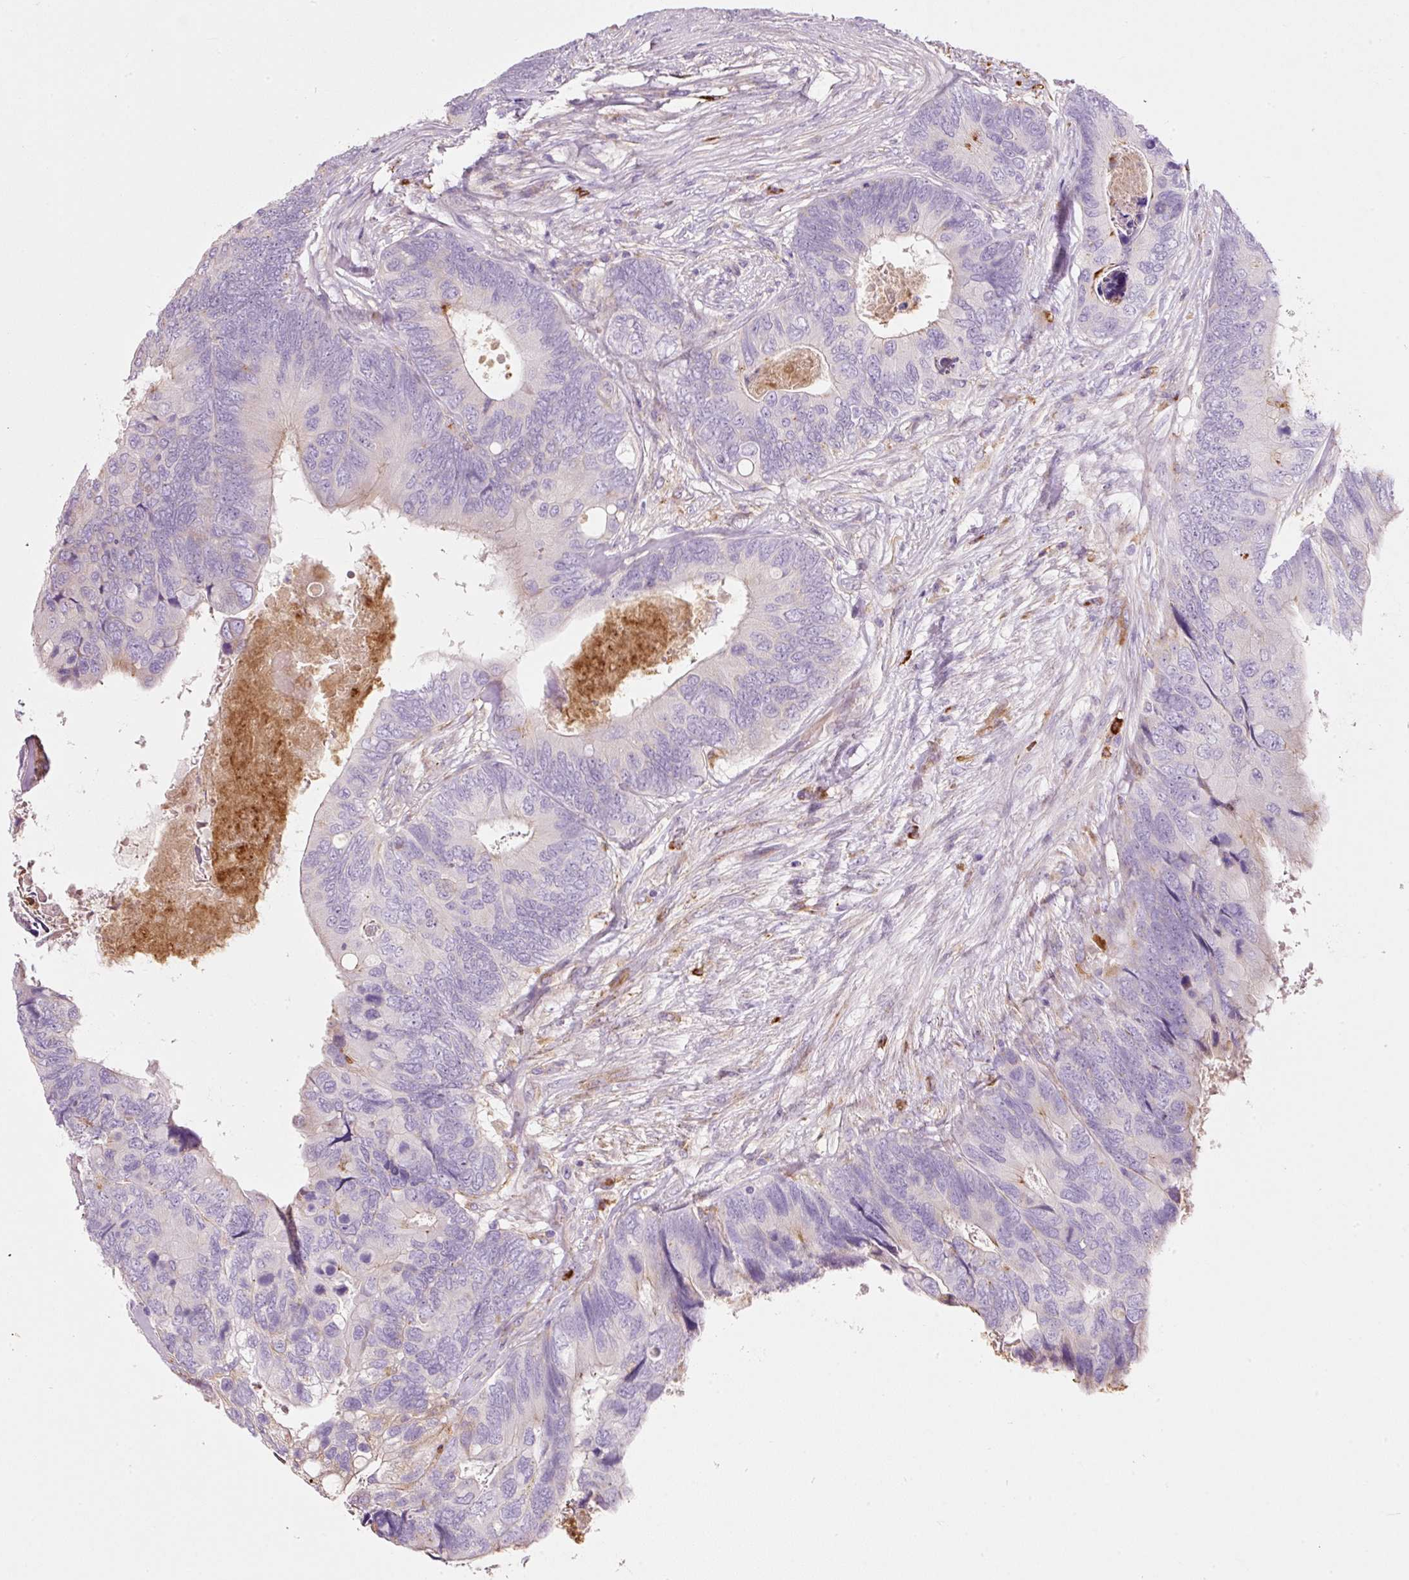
{"staining": {"intensity": "negative", "quantity": "none", "location": "none"}, "tissue": "colorectal cancer", "cell_type": "Tumor cells", "image_type": "cancer", "snomed": [{"axis": "morphology", "description": "Adenocarcinoma, NOS"}, {"axis": "topography", "description": "Colon"}], "caption": "DAB immunohistochemical staining of human colorectal cancer demonstrates no significant staining in tumor cells. (DAB (3,3'-diaminobenzidine) immunohistochemistry, high magnification).", "gene": "TMC8", "patient": {"sex": "female", "age": 67}}